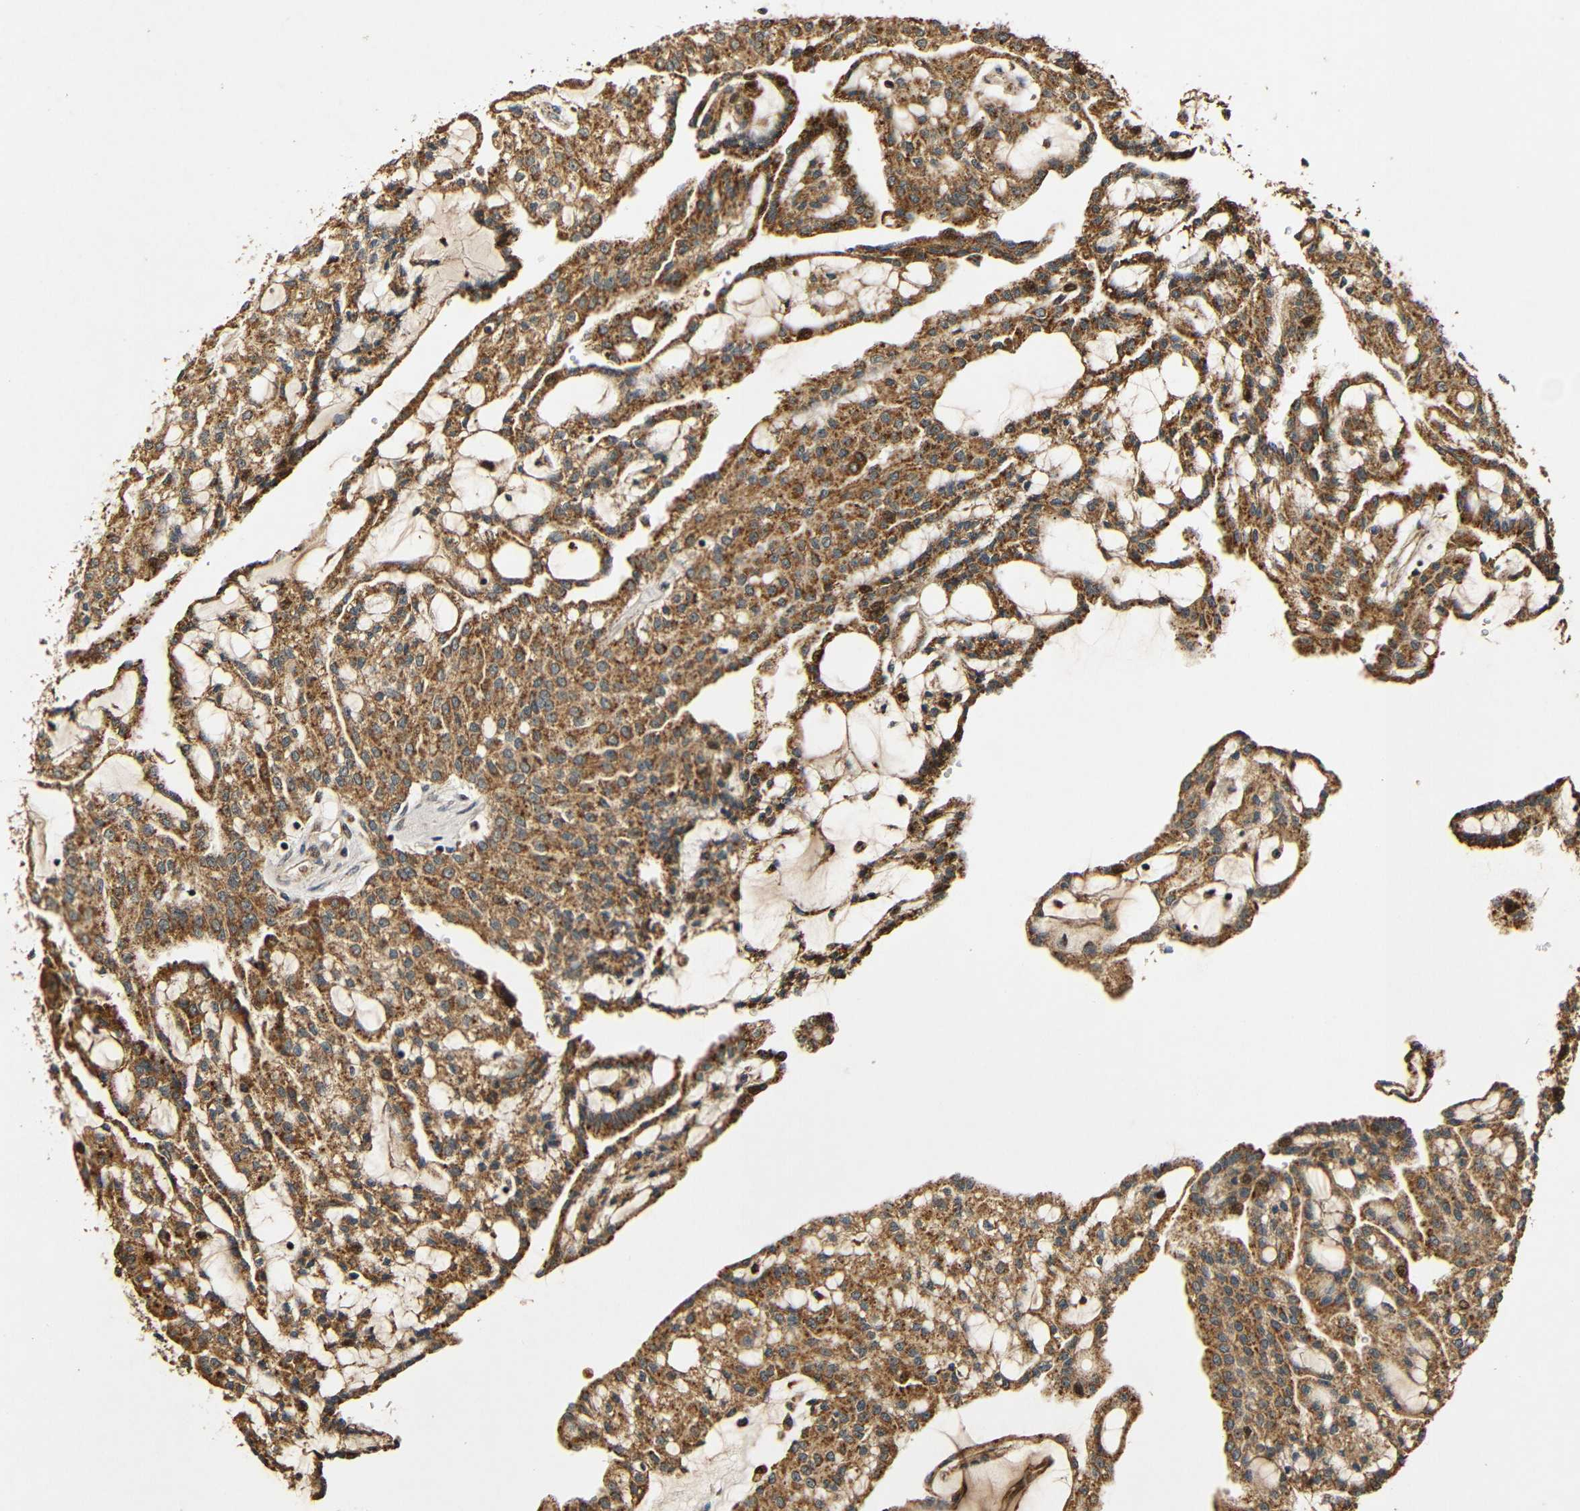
{"staining": {"intensity": "strong", "quantity": ">75%", "location": "cytoplasmic/membranous"}, "tissue": "renal cancer", "cell_type": "Tumor cells", "image_type": "cancer", "snomed": [{"axis": "morphology", "description": "Adenocarcinoma, NOS"}, {"axis": "topography", "description": "Kidney"}], "caption": "Immunohistochemistry photomicrograph of neoplastic tissue: adenocarcinoma (renal) stained using IHC reveals high levels of strong protein expression localized specifically in the cytoplasmic/membranous of tumor cells, appearing as a cytoplasmic/membranous brown color.", "gene": "KAZALD1", "patient": {"sex": "male", "age": 63}}